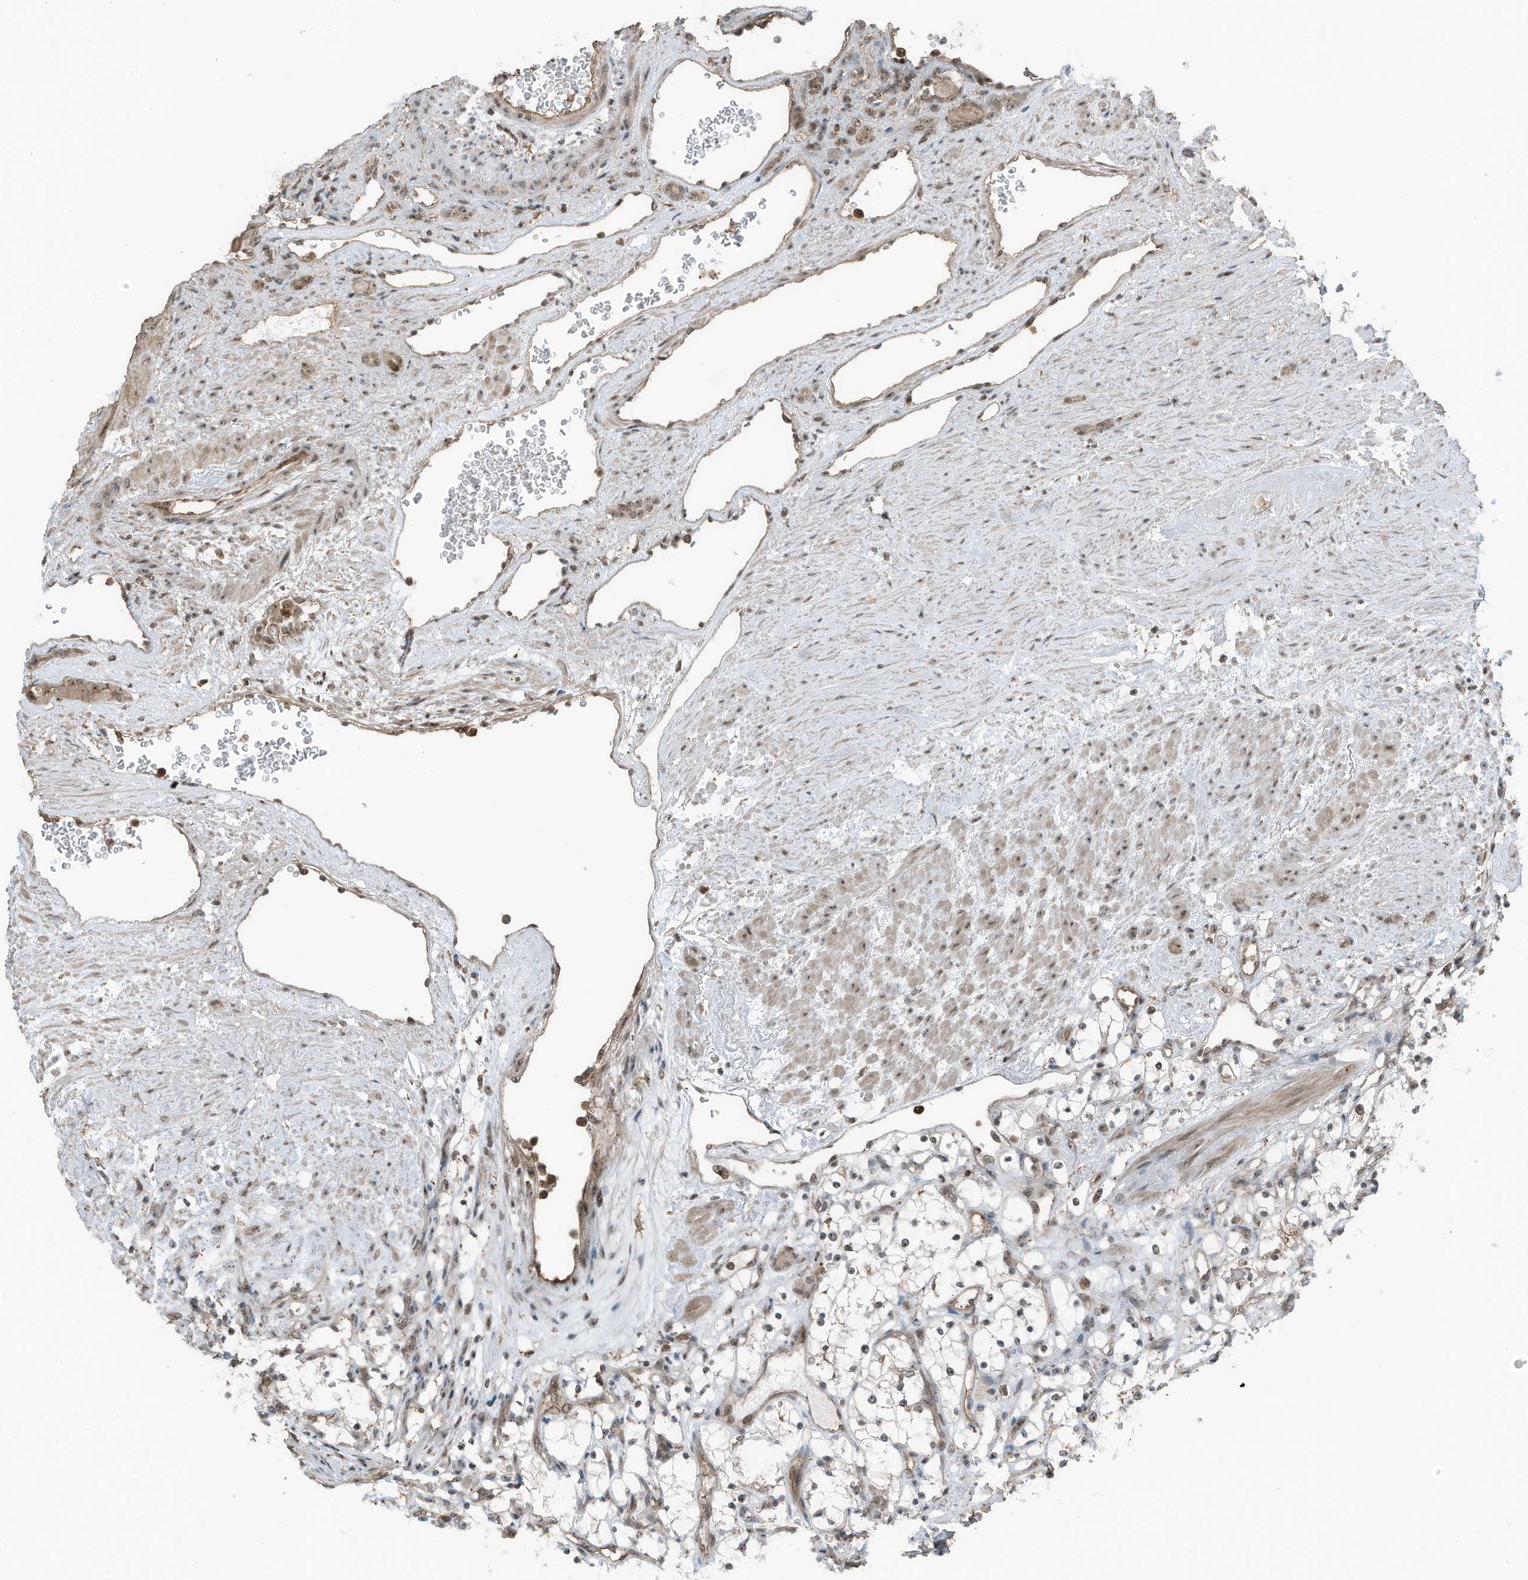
{"staining": {"intensity": "moderate", "quantity": "25%-75%", "location": "nuclear"}, "tissue": "renal cancer", "cell_type": "Tumor cells", "image_type": "cancer", "snomed": [{"axis": "morphology", "description": "Adenocarcinoma, NOS"}, {"axis": "topography", "description": "Kidney"}], "caption": "High-power microscopy captured an IHC image of renal cancer, revealing moderate nuclear staining in about 25%-75% of tumor cells.", "gene": "UTP3", "patient": {"sex": "female", "age": 69}}